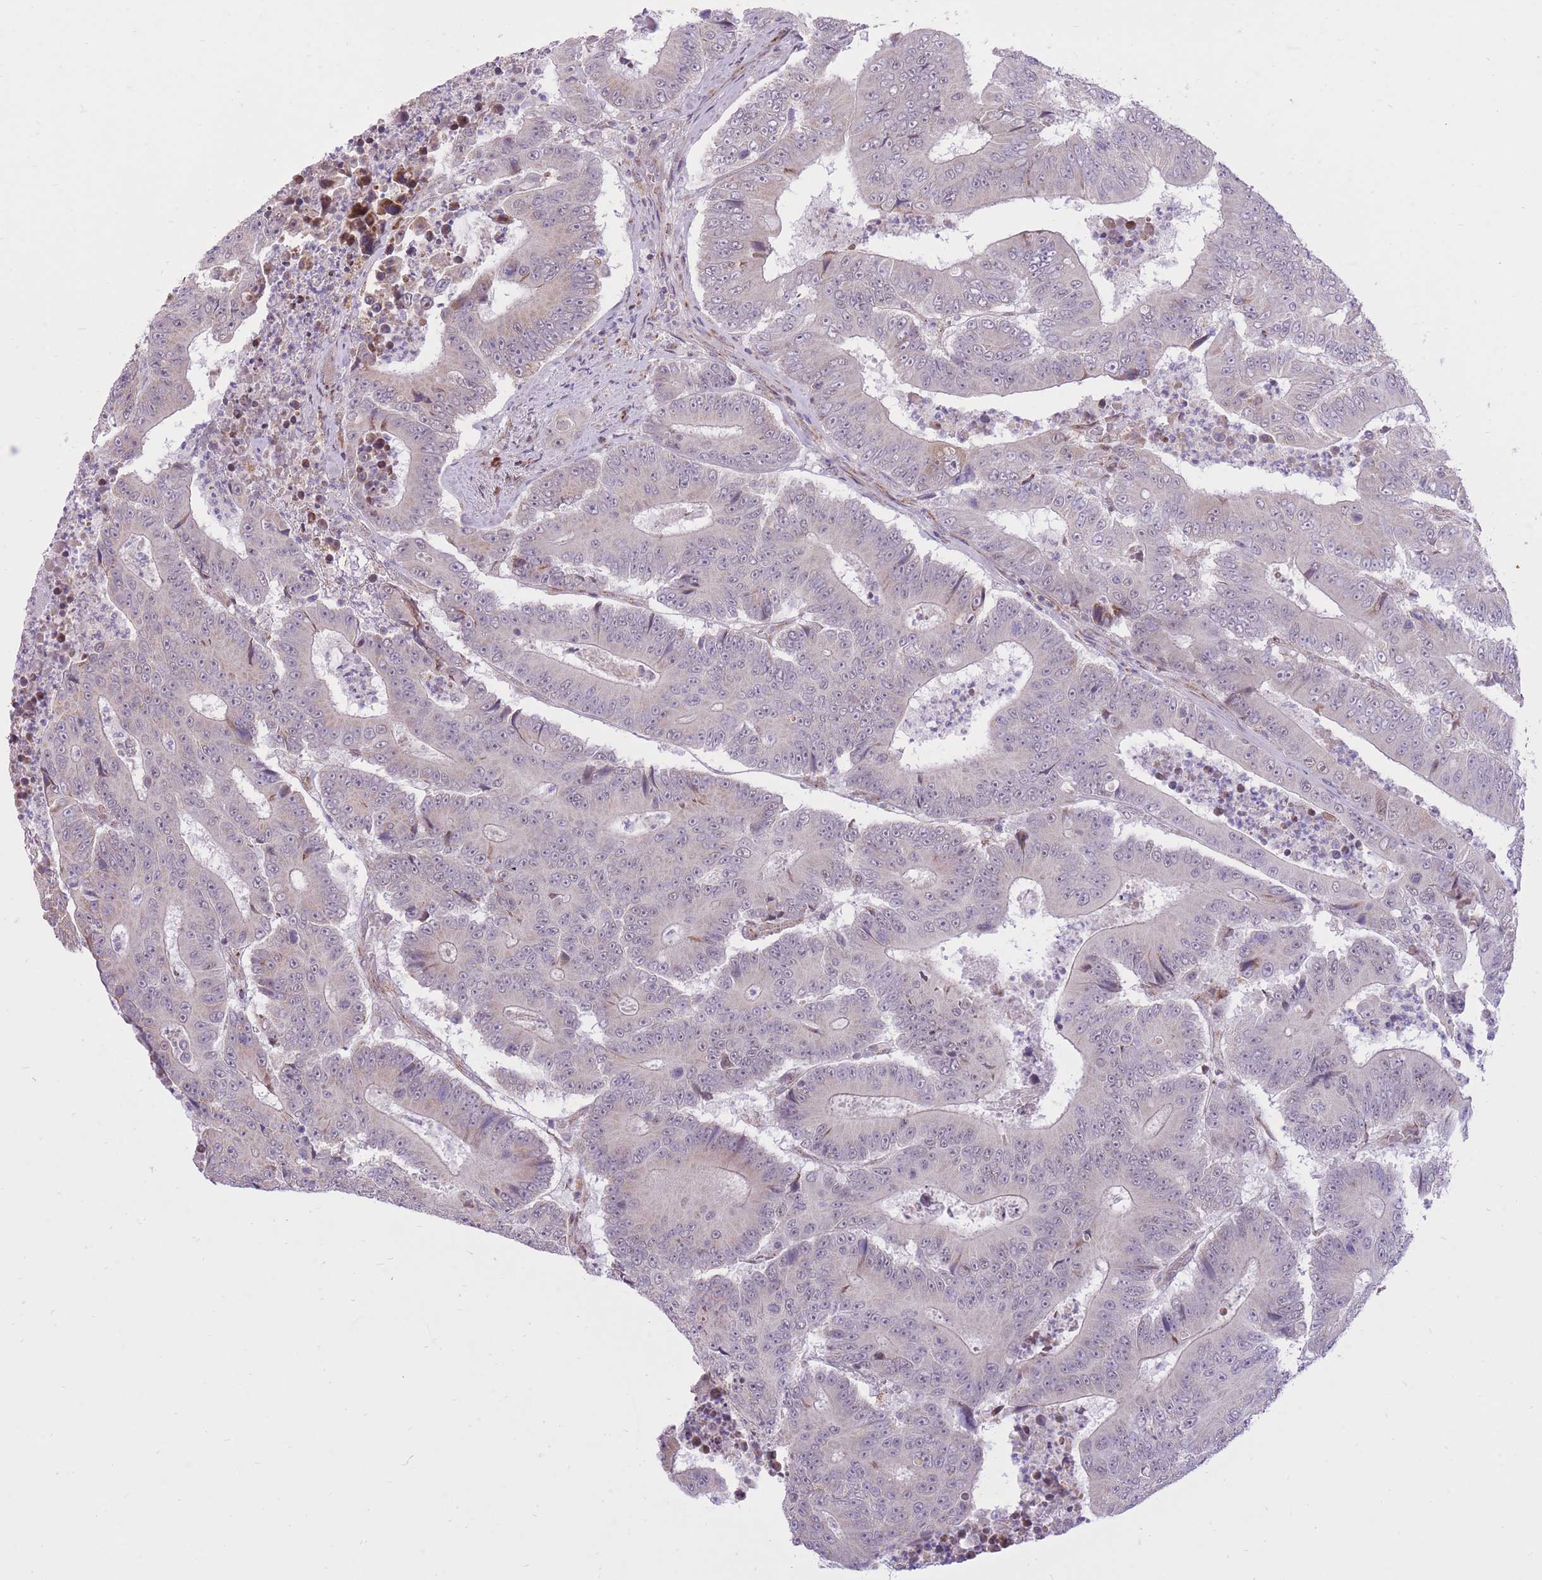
{"staining": {"intensity": "negative", "quantity": "none", "location": "none"}, "tissue": "colorectal cancer", "cell_type": "Tumor cells", "image_type": "cancer", "snomed": [{"axis": "morphology", "description": "Adenocarcinoma, NOS"}, {"axis": "topography", "description": "Colon"}], "caption": "Immunohistochemical staining of colorectal cancer exhibits no significant positivity in tumor cells.", "gene": "SLC4A4", "patient": {"sex": "male", "age": 83}}